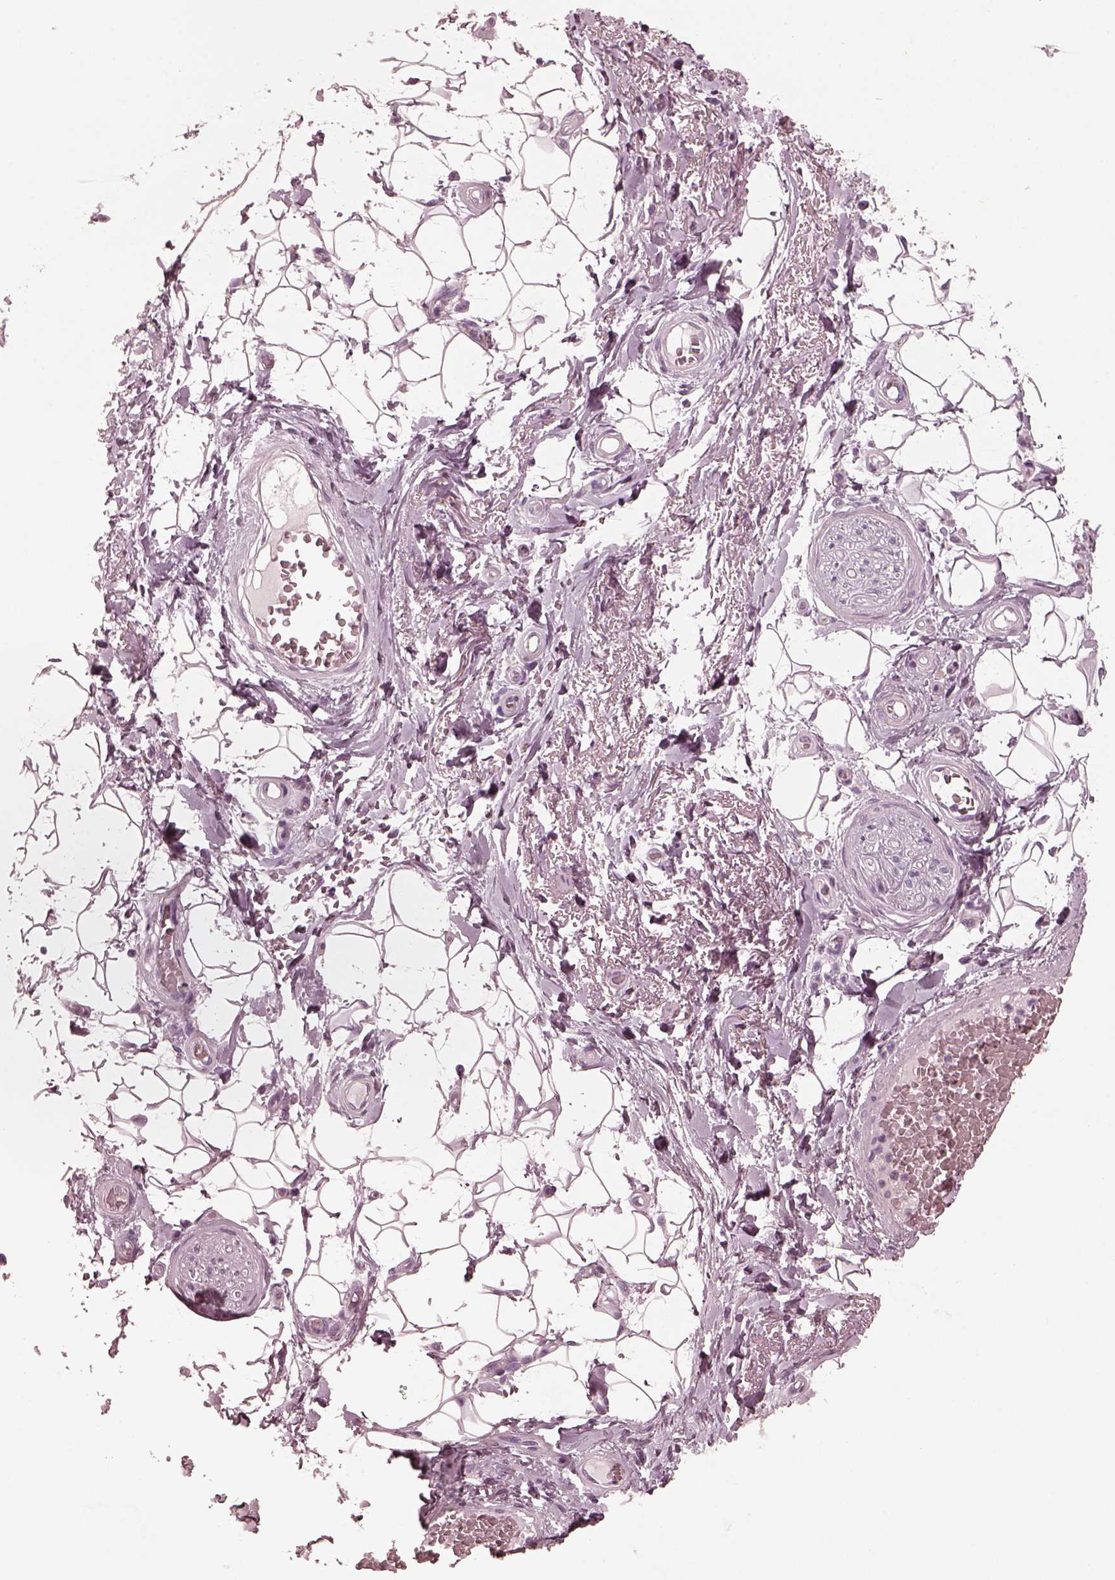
{"staining": {"intensity": "negative", "quantity": "none", "location": "none"}, "tissue": "adipose tissue", "cell_type": "Adipocytes", "image_type": "normal", "snomed": [{"axis": "morphology", "description": "Normal tissue, NOS"}, {"axis": "topography", "description": "Anal"}, {"axis": "topography", "description": "Peripheral nerve tissue"}], "caption": "This is an immunohistochemistry (IHC) micrograph of benign adipose tissue. There is no positivity in adipocytes.", "gene": "CGA", "patient": {"sex": "male", "age": 53}}